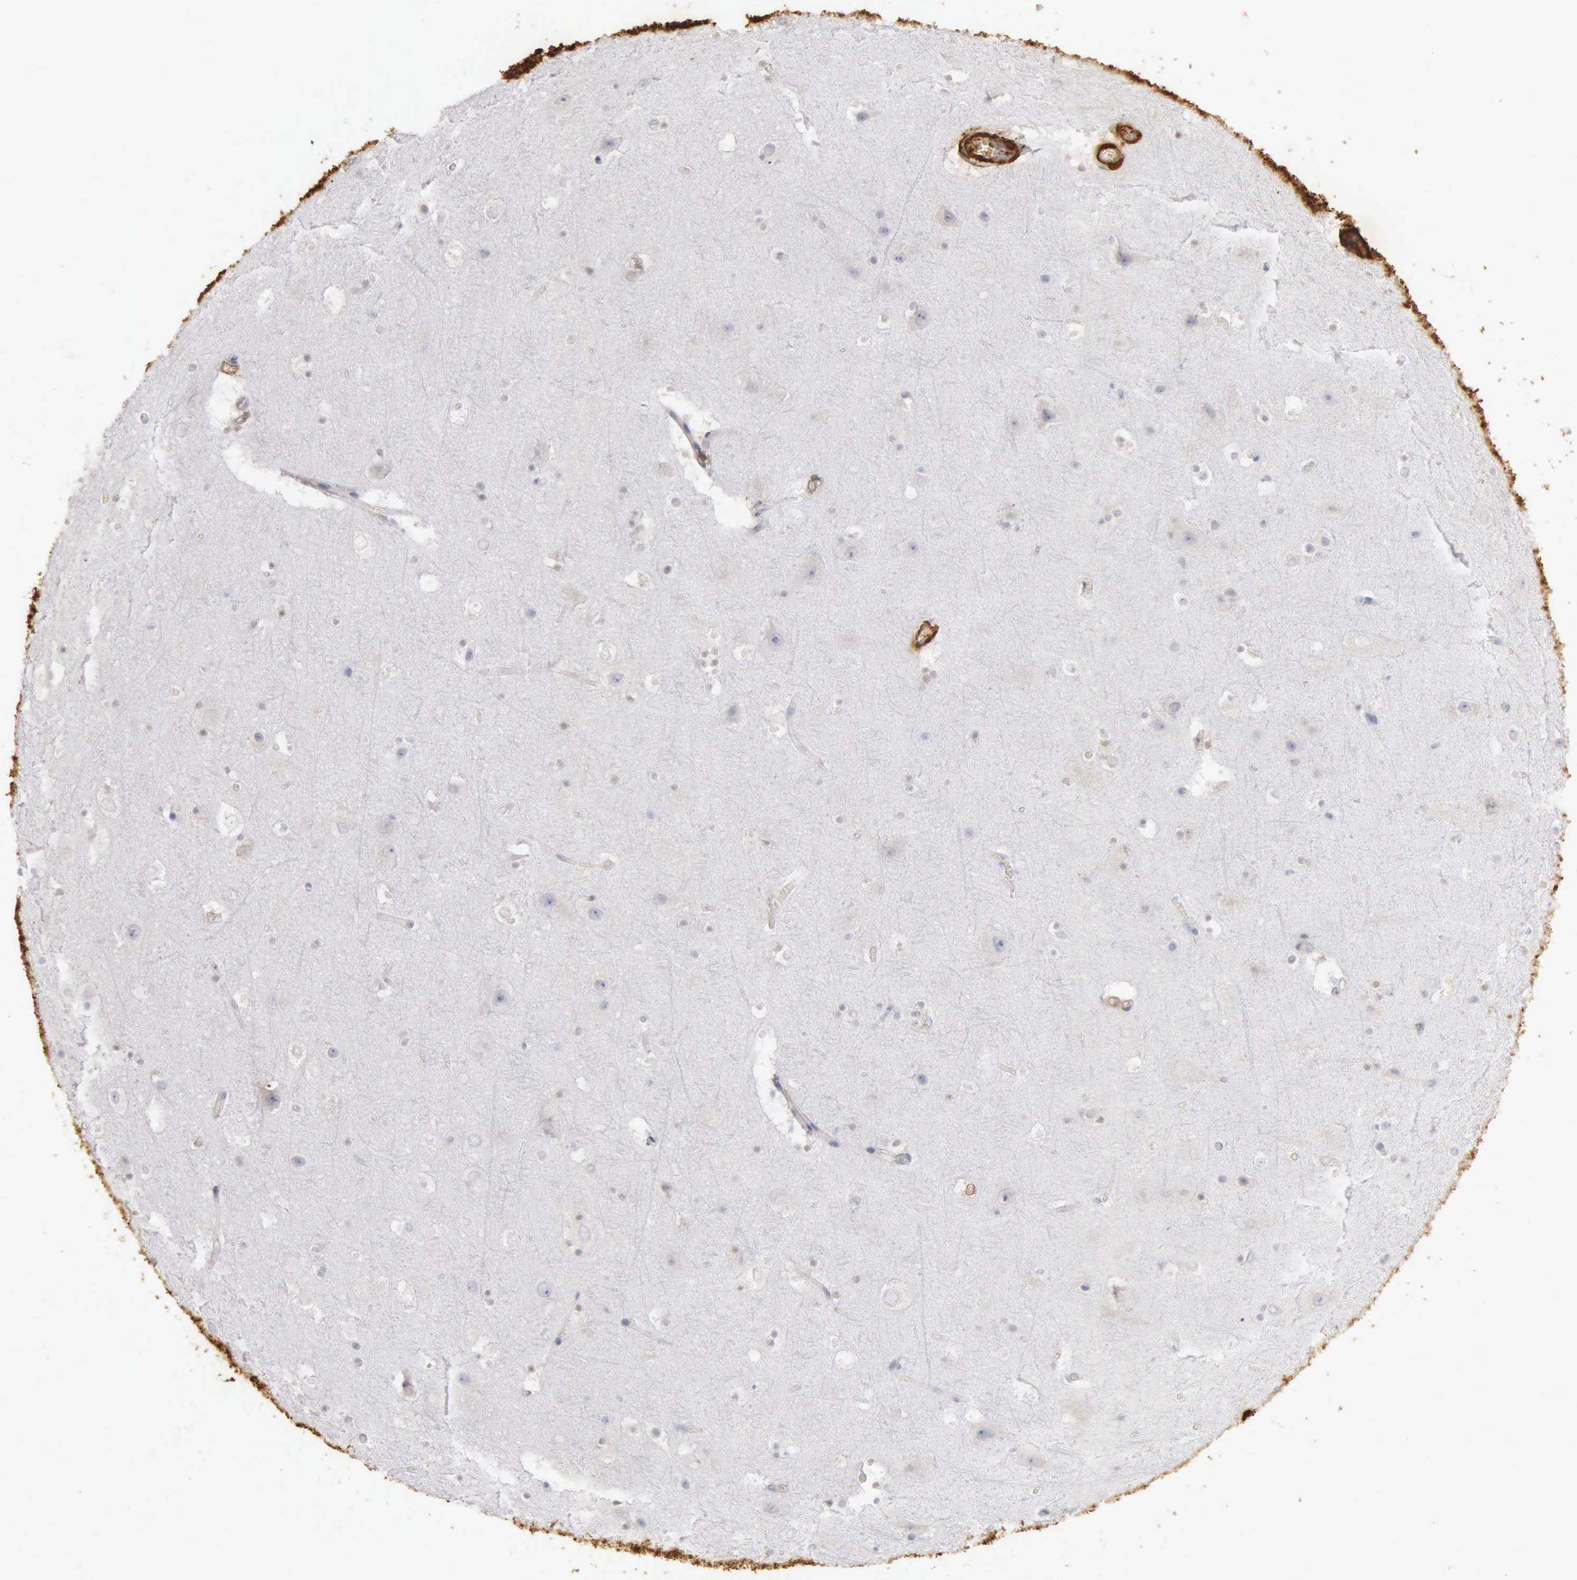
{"staining": {"intensity": "moderate", "quantity": "<25%", "location": "nuclear"}, "tissue": "cerebral cortex", "cell_type": "Endothelial cells", "image_type": "normal", "snomed": [{"axis": "morphology", "description": "Normal tissue, NOS"}, {"axis": "topography", "description": "Cerebral cortex"}], "caption": "Immunohistochemical staining of benign human cerebral cortex shows <25% levels of moderate nuclear protein expression in about <25% of endothelial cells. The protein is shown in brown color, while the nuclei are stained blue.", "gene": "CNN1", "patient": {"sex": "male", "age": 45}}